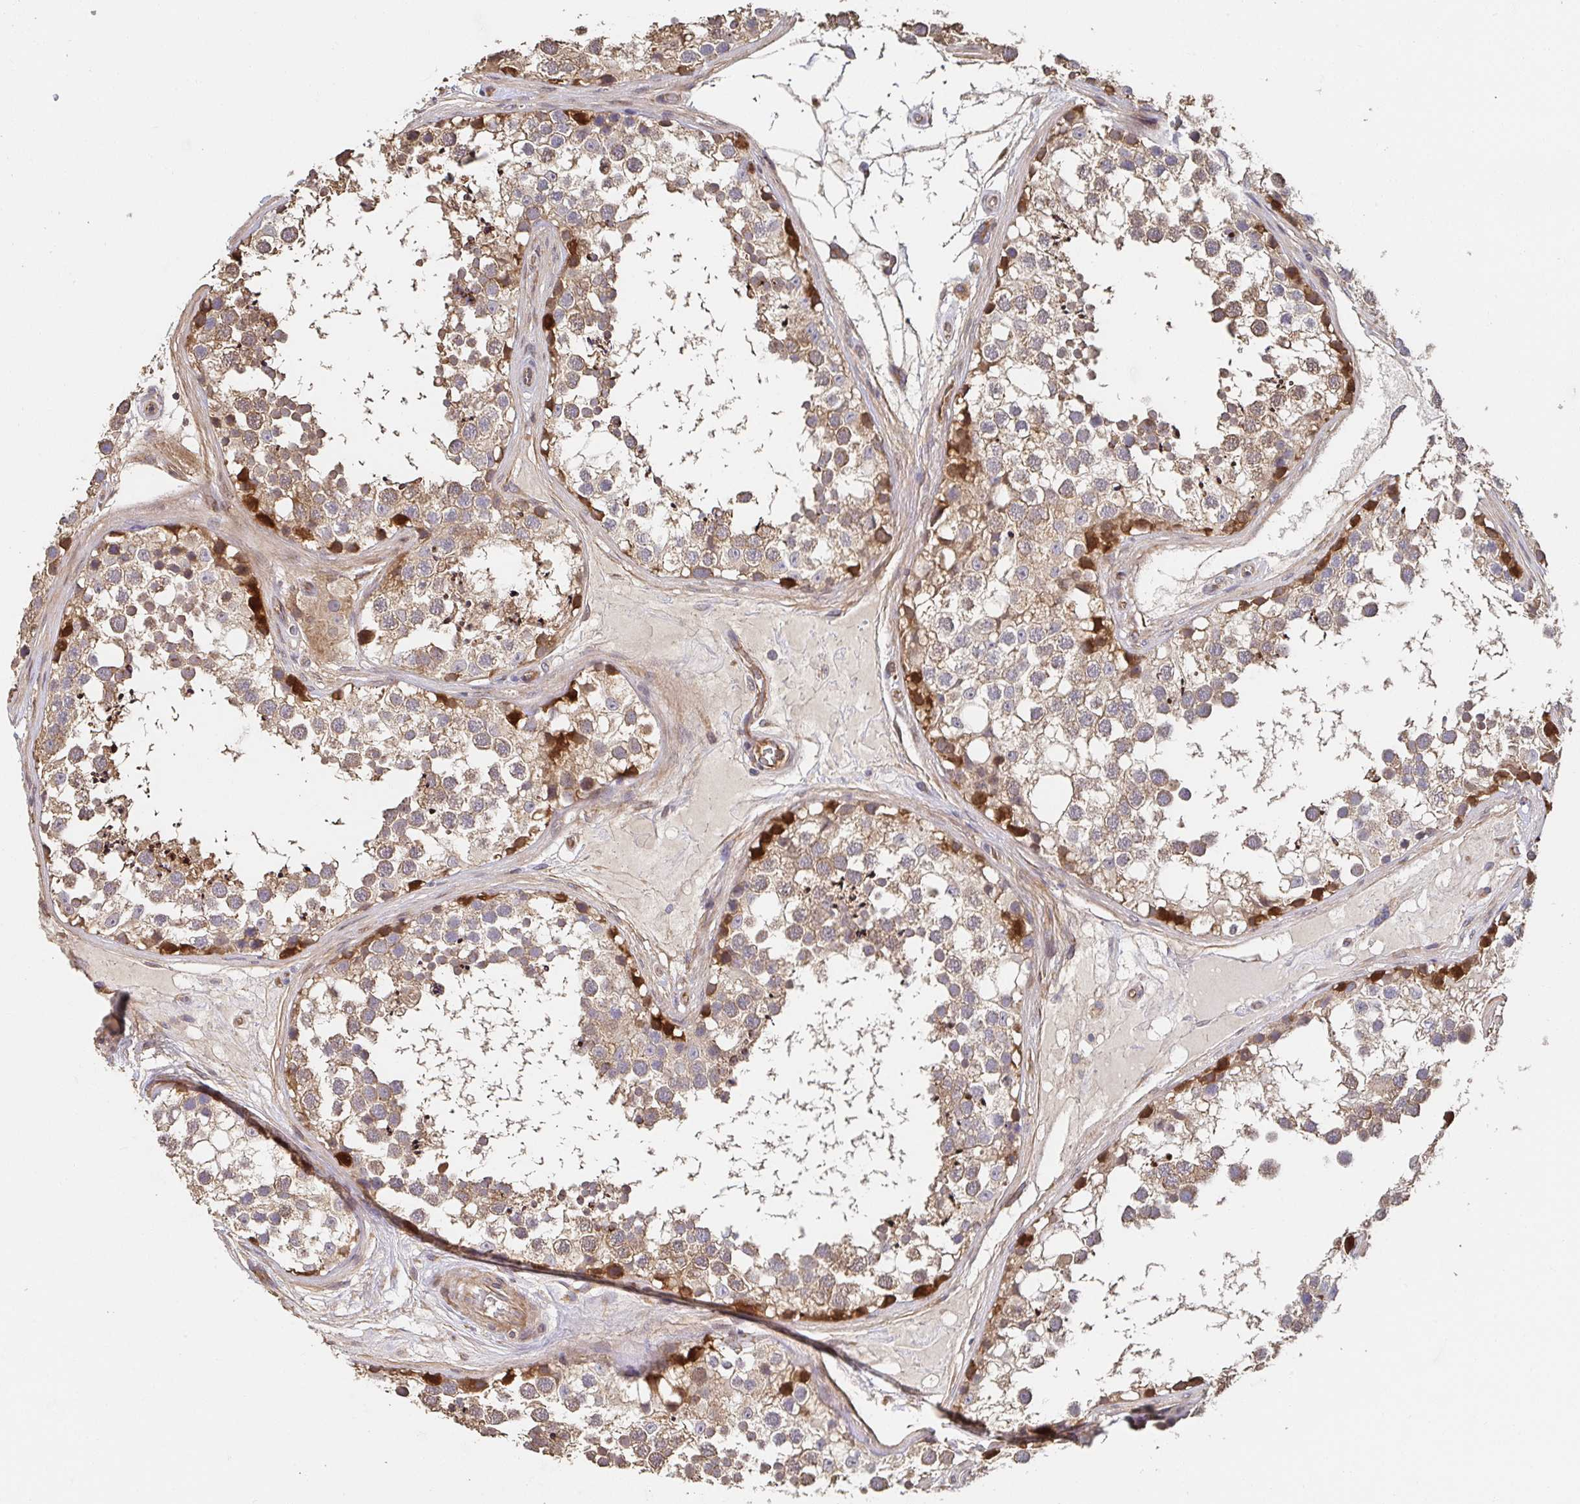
{"staining": {"intensity": "strong", "quantity": "25%-75%", "location": "cytoplasmic/membranous,nuclear"}, "tissue": "testis", "cell_type": "Cells in seminiferous ducts", "image_type": "normal", "snomed": [{"axis": "morphology", "description": "Normal tissue, NOS"}, {"axis": "morphology", "description": "Seminoma, NOS"}, {"axis": "topography", "description": "Testis"}], "caption": "Testis stained for a protein (brown) reveals strong cytoplasmic/membranous,nuclear positive positivity in approximately 25%-75% of cells in seminiferous ducts.", "gene": "APBB1", "patient": {"sex": "male", "age": 65}}